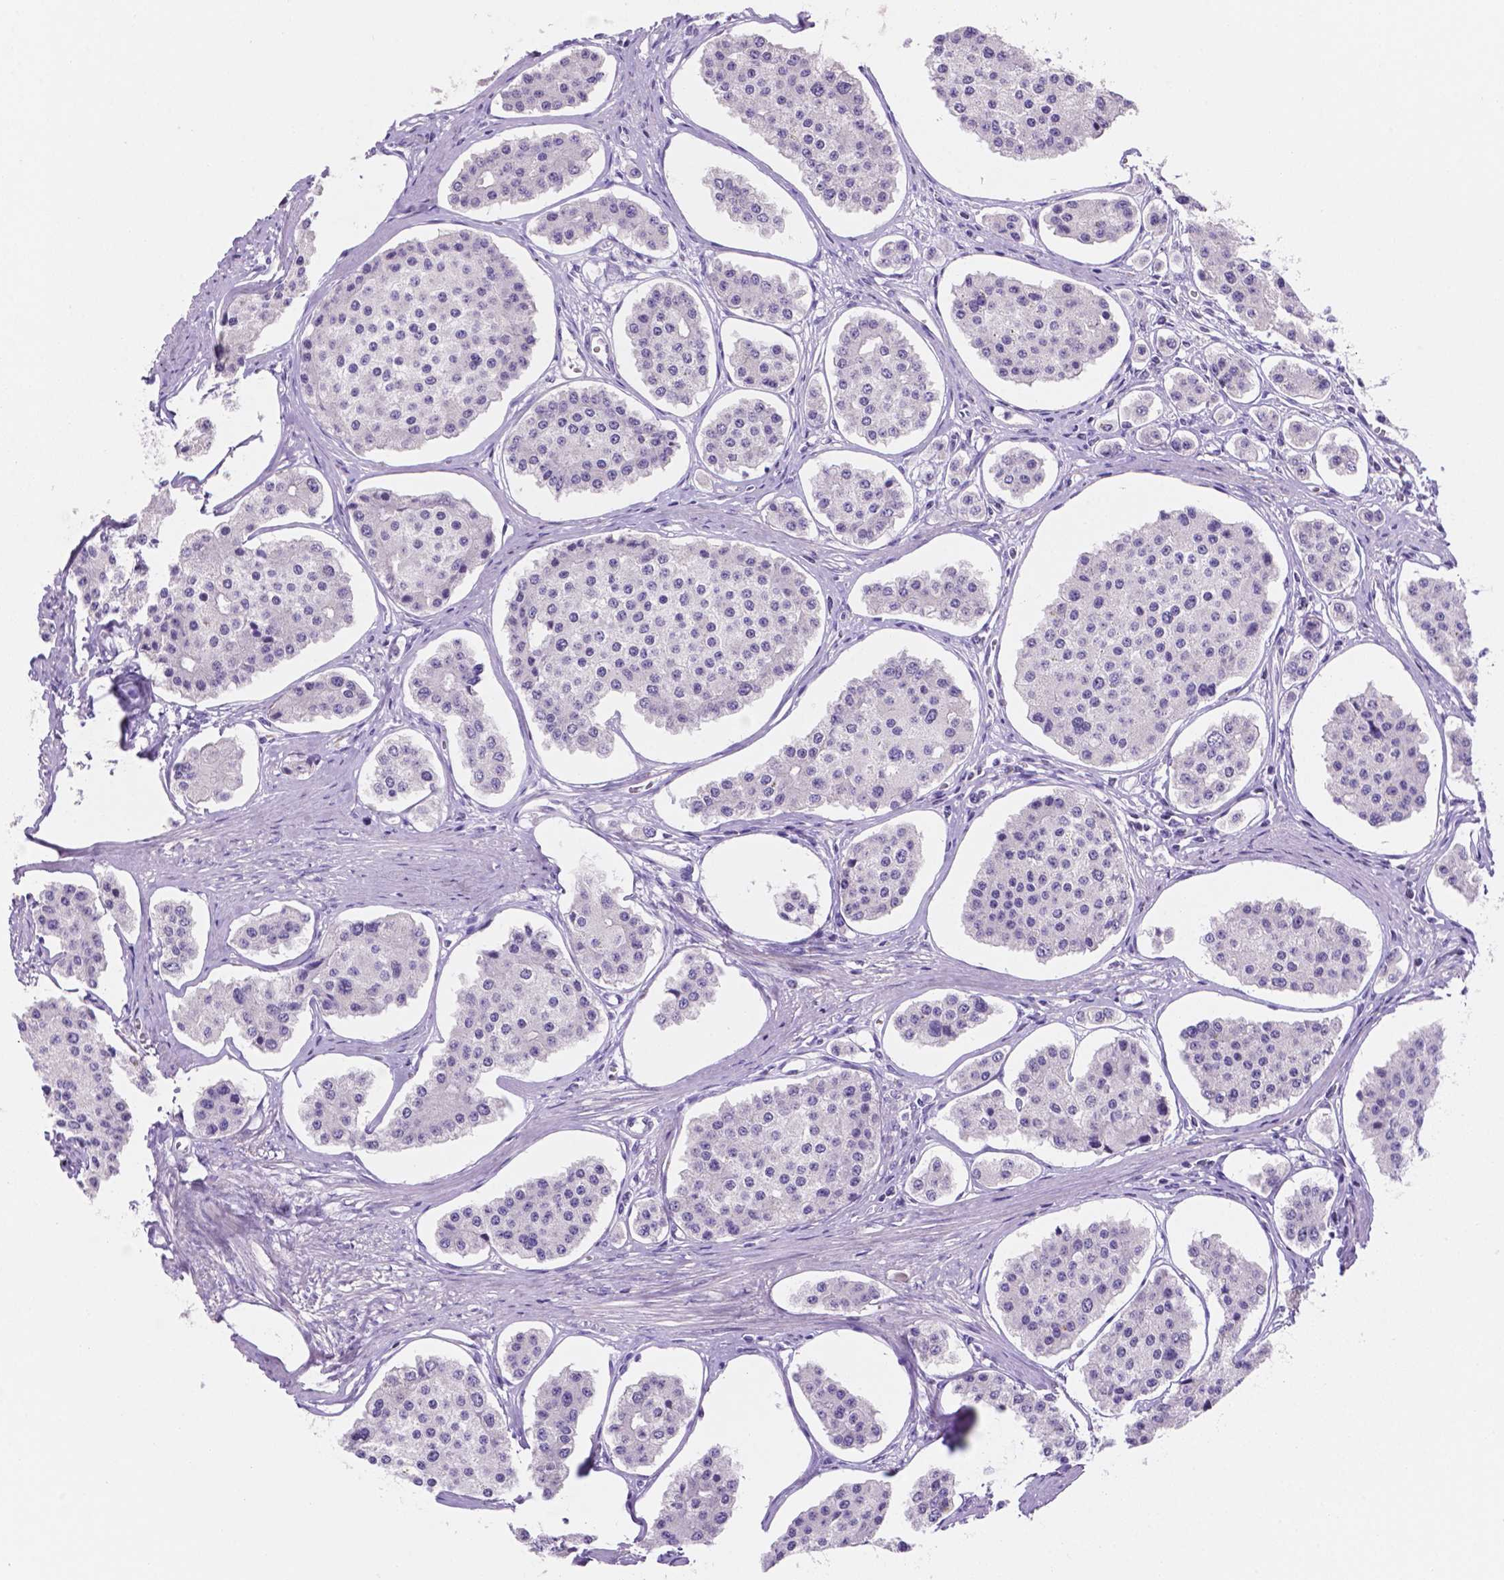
{"staining": {"intensity": "negative", "quantity": "none", "location": "none"}, "tissue": "carcinoid", "cell_type": "Tumor cells", "image_type": "cancer", "snomed": [{"axis": "morphology", "description": "Carcinoid, malignant, NOS"}, {"axis": "topography", "description": "Small intestine"}], "caption": "This is an IHC image of carcinoid. There is no staining in tumor cells.", "gene": "EBLN2", "patient": {"sex": "female", "age": 65}}